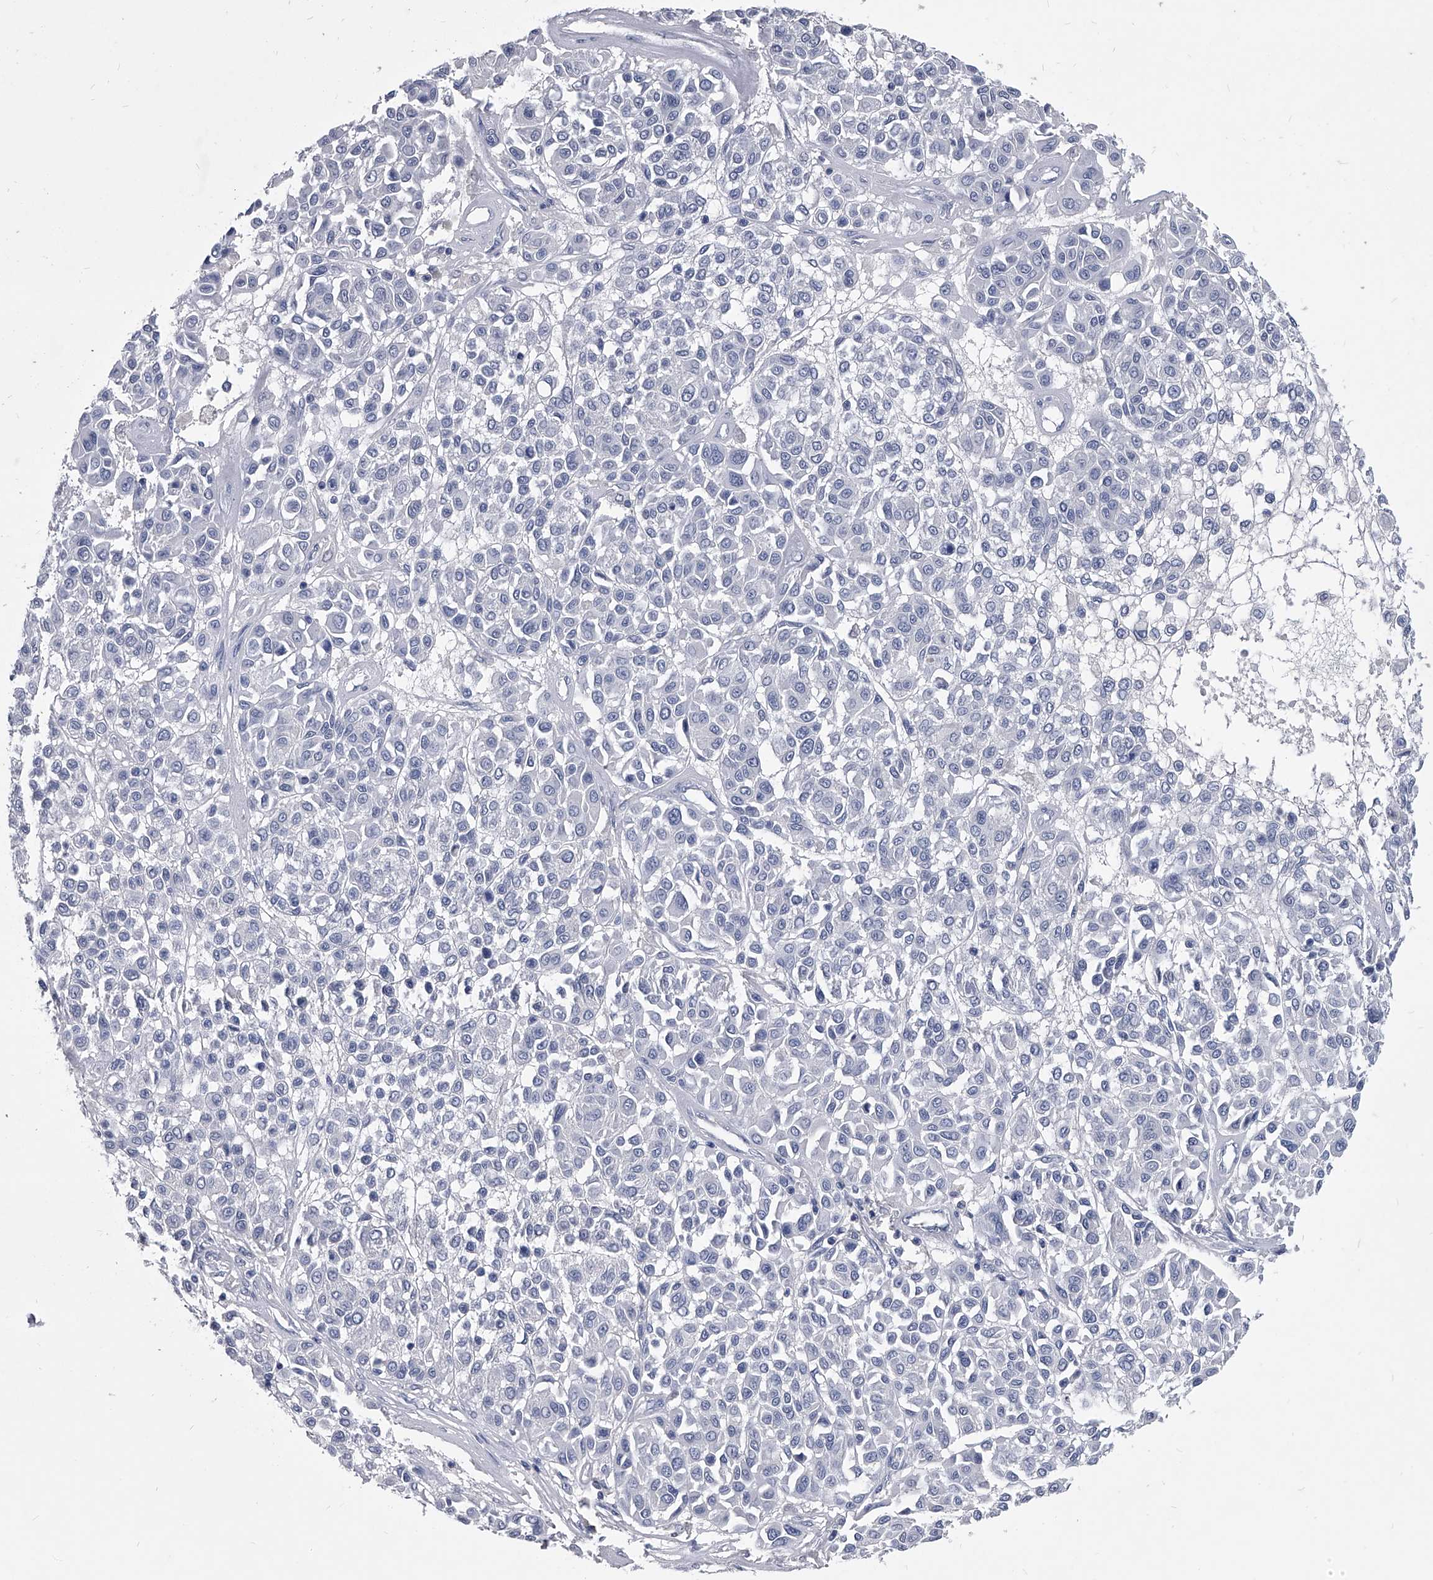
{"staining": {"intensity": "negative", "quantity": "none", "location": "none"}, "tissue": "melanoma", "cell_type": "Tumor cells", "image_type": "cancer", "snomed": [{"axis": "morphology", "description": "Malignant melanoma, Metastatic site"}, {"axis": "topography", "description": "Soft tissue"}], "caption": "Histopathology image shows no significant protein positivity in tumor cells of melanoma.", "gene": "BCAS1", "patient": {"sex": "male", "age": 41}}